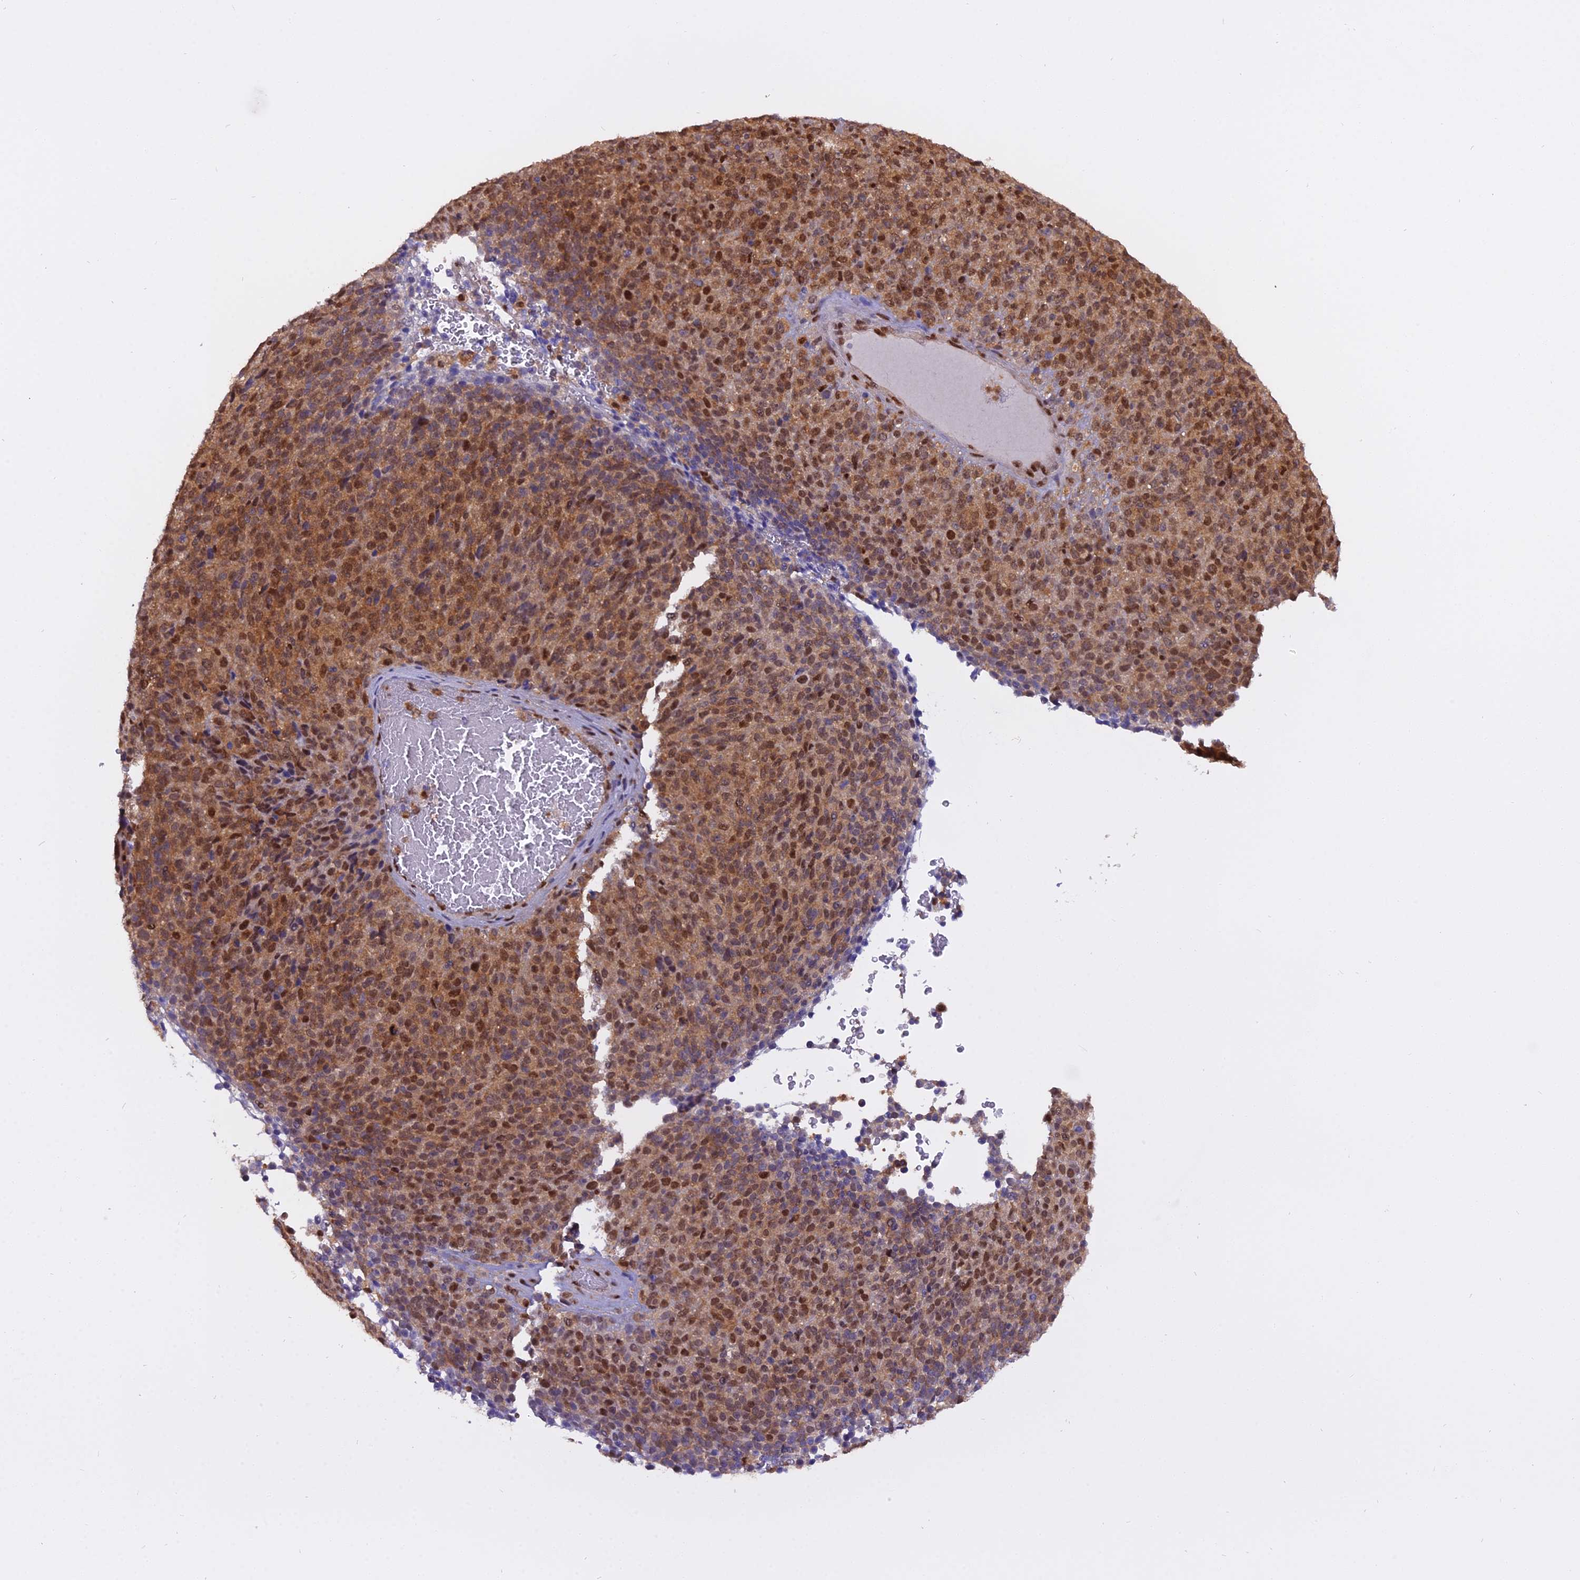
{"staining": {"intensity": "moderate", "quantity": ">75%", "location": "cytoplasmic/membranous,nuclear"}, "tissue": "melanoma", "cell_type": "Tumor cells", "image_type": "cancer", "snomed": [{"axis": "morphology", "description": "Malignant melanoma, Metastatic site"}, {"axis": "topography", "description": "Brain"}], "caption": "Protein expression analysis of melanoma displays moderate cytoplasmic/membranous and nuclear staining in about >75% of tumor cells.", "gene": "NPEPL1", "patient": {"sex": "female", "age": 56}}